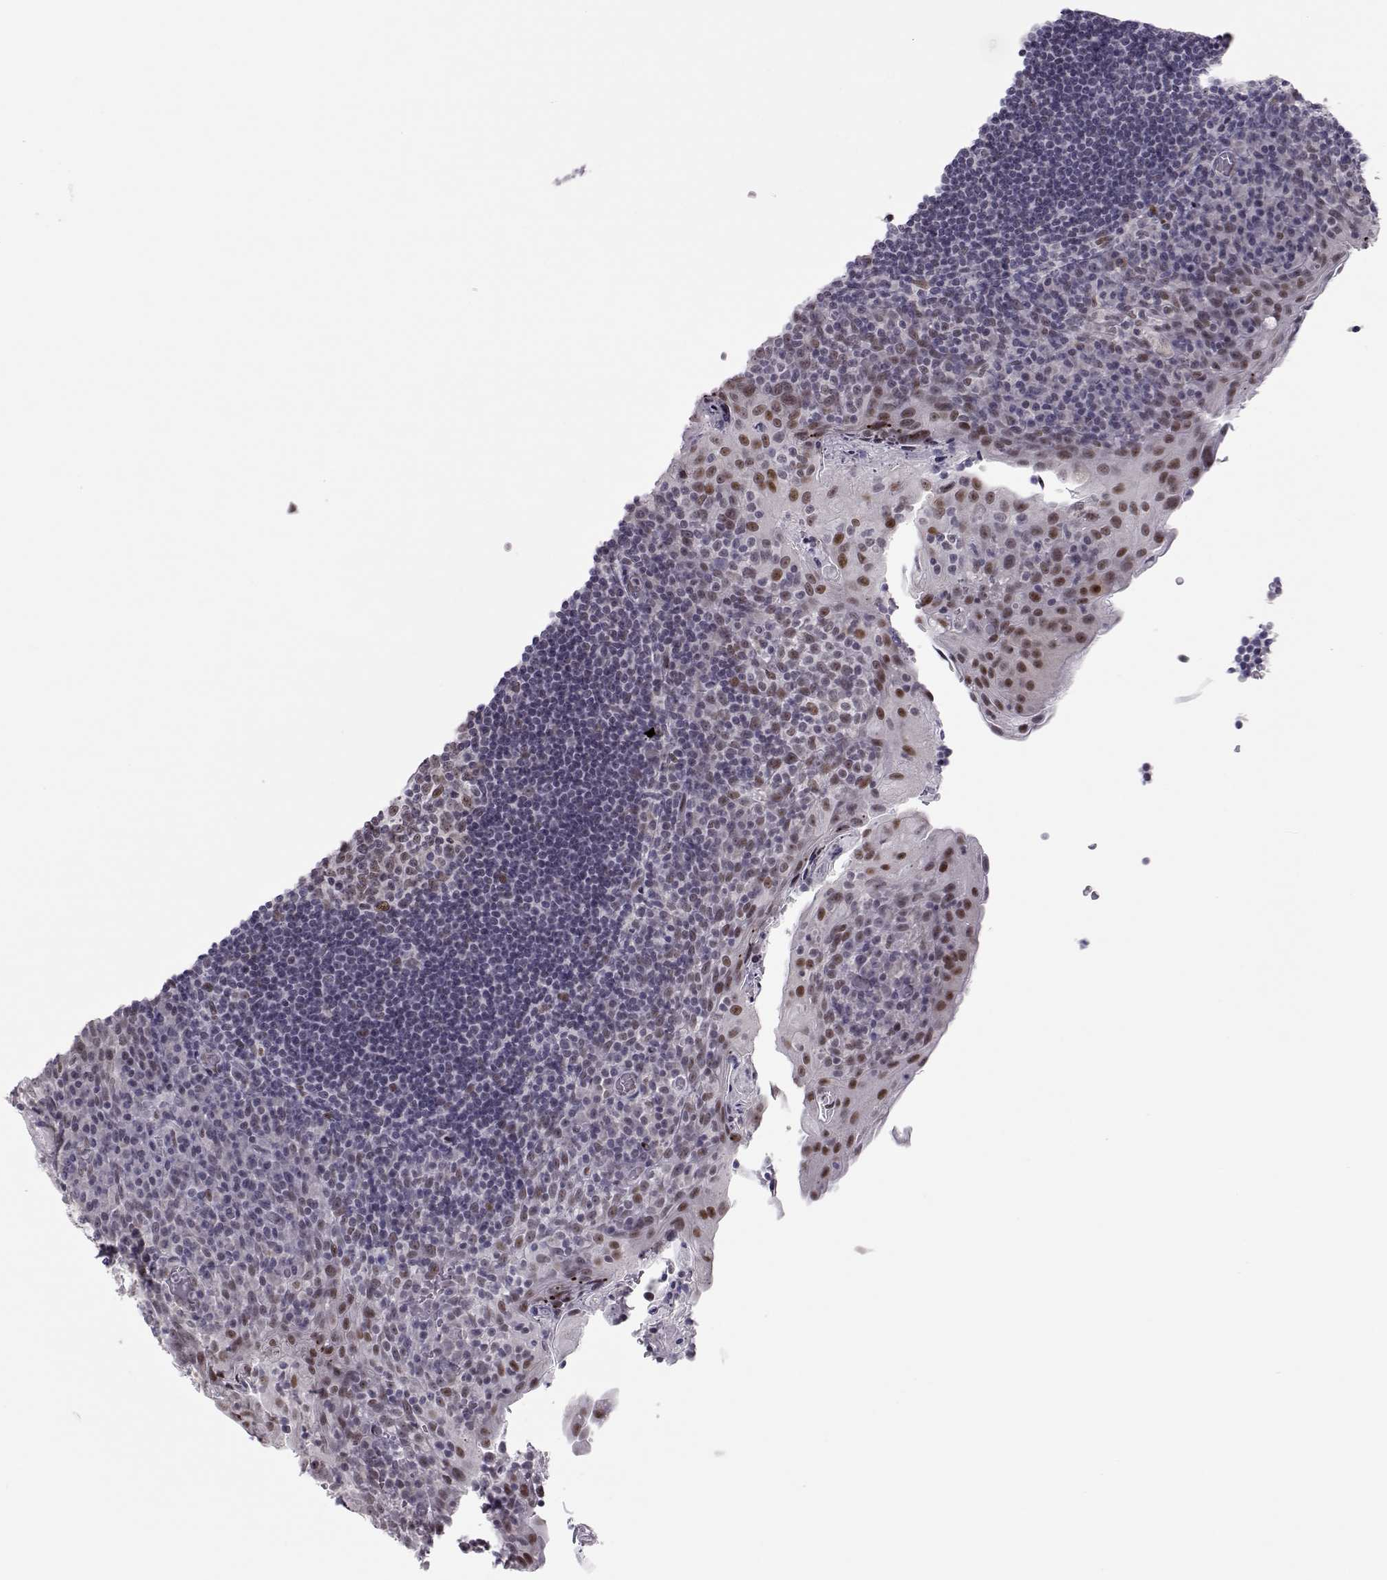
{"staining": {"intensity": "weak", "quantity": "<25%", "location": "nuclear"}, "tissue": "tonsil", "cell_type": "Germinal center cells", "image_type": "normal", "snomed": [{"axis": "morphology", "description": "Normal tissue, NOS"}, {"axis": "topography", "description": "Tonsil"}], "caption": "Tonsil stained for a protein using IHC shows no staining germinal center cells.", "gene": "SIX6", "patient": {"sex": "male", "age": 17}}